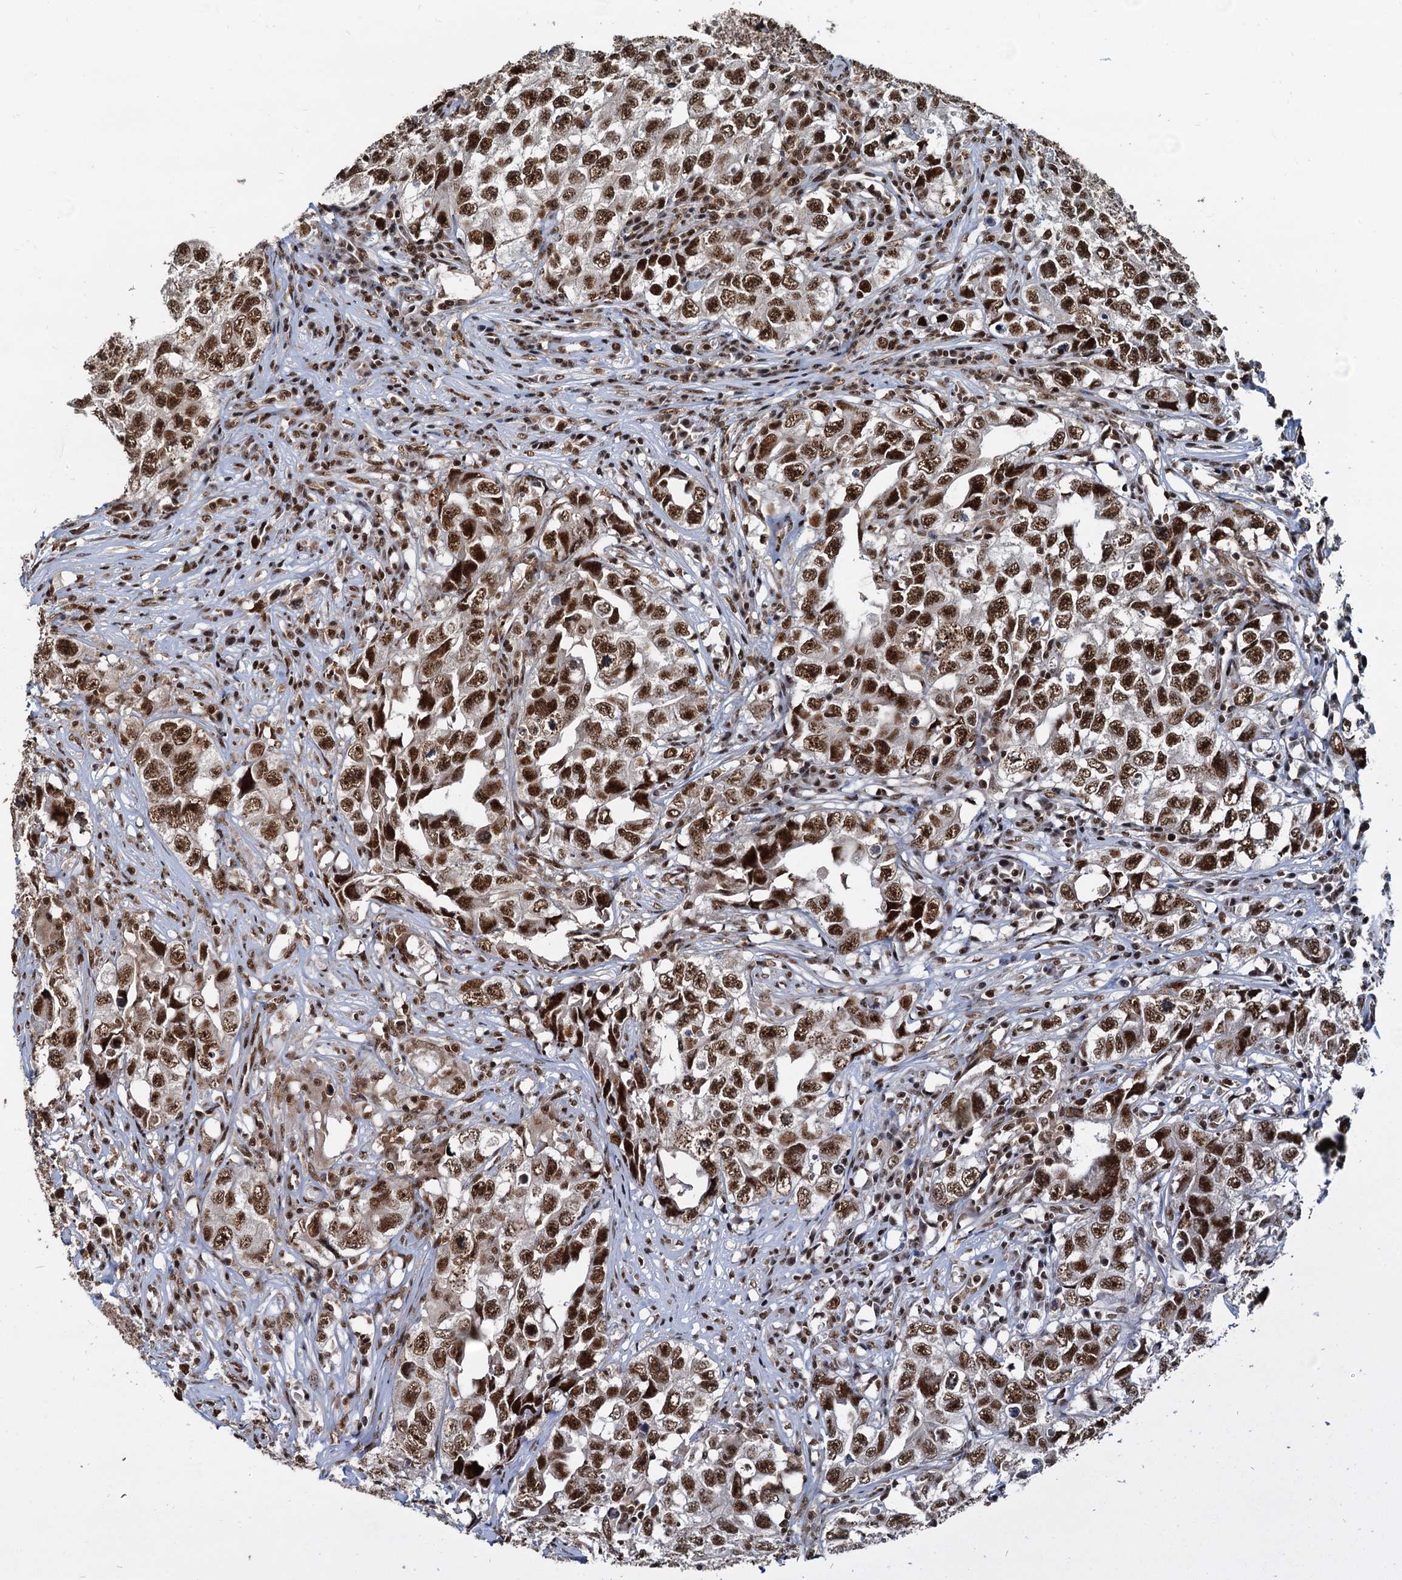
{"staining": {"intensity": "strong", "quantity": ">75%", "location": "nuclear"}, "tissue": "testis cancer", "cell_type": "Tumor cells", "image_type": "cancer", "snomed": [{"axis": "morphology", "description": "Seminoma, NOS"}, {"axis": "morphology", "description": "Carcinoma, Embryonal, NOS"}, {"axis": "topography", "description": "Testis"}], "caption": "Brown immunohistochemical staining in embryonal carcinoma (testis) displays strong nuclear expression in about >75% of tumor cells.", "gene": "RSRC2", "patient": {"sex": "male", "age": 43}}